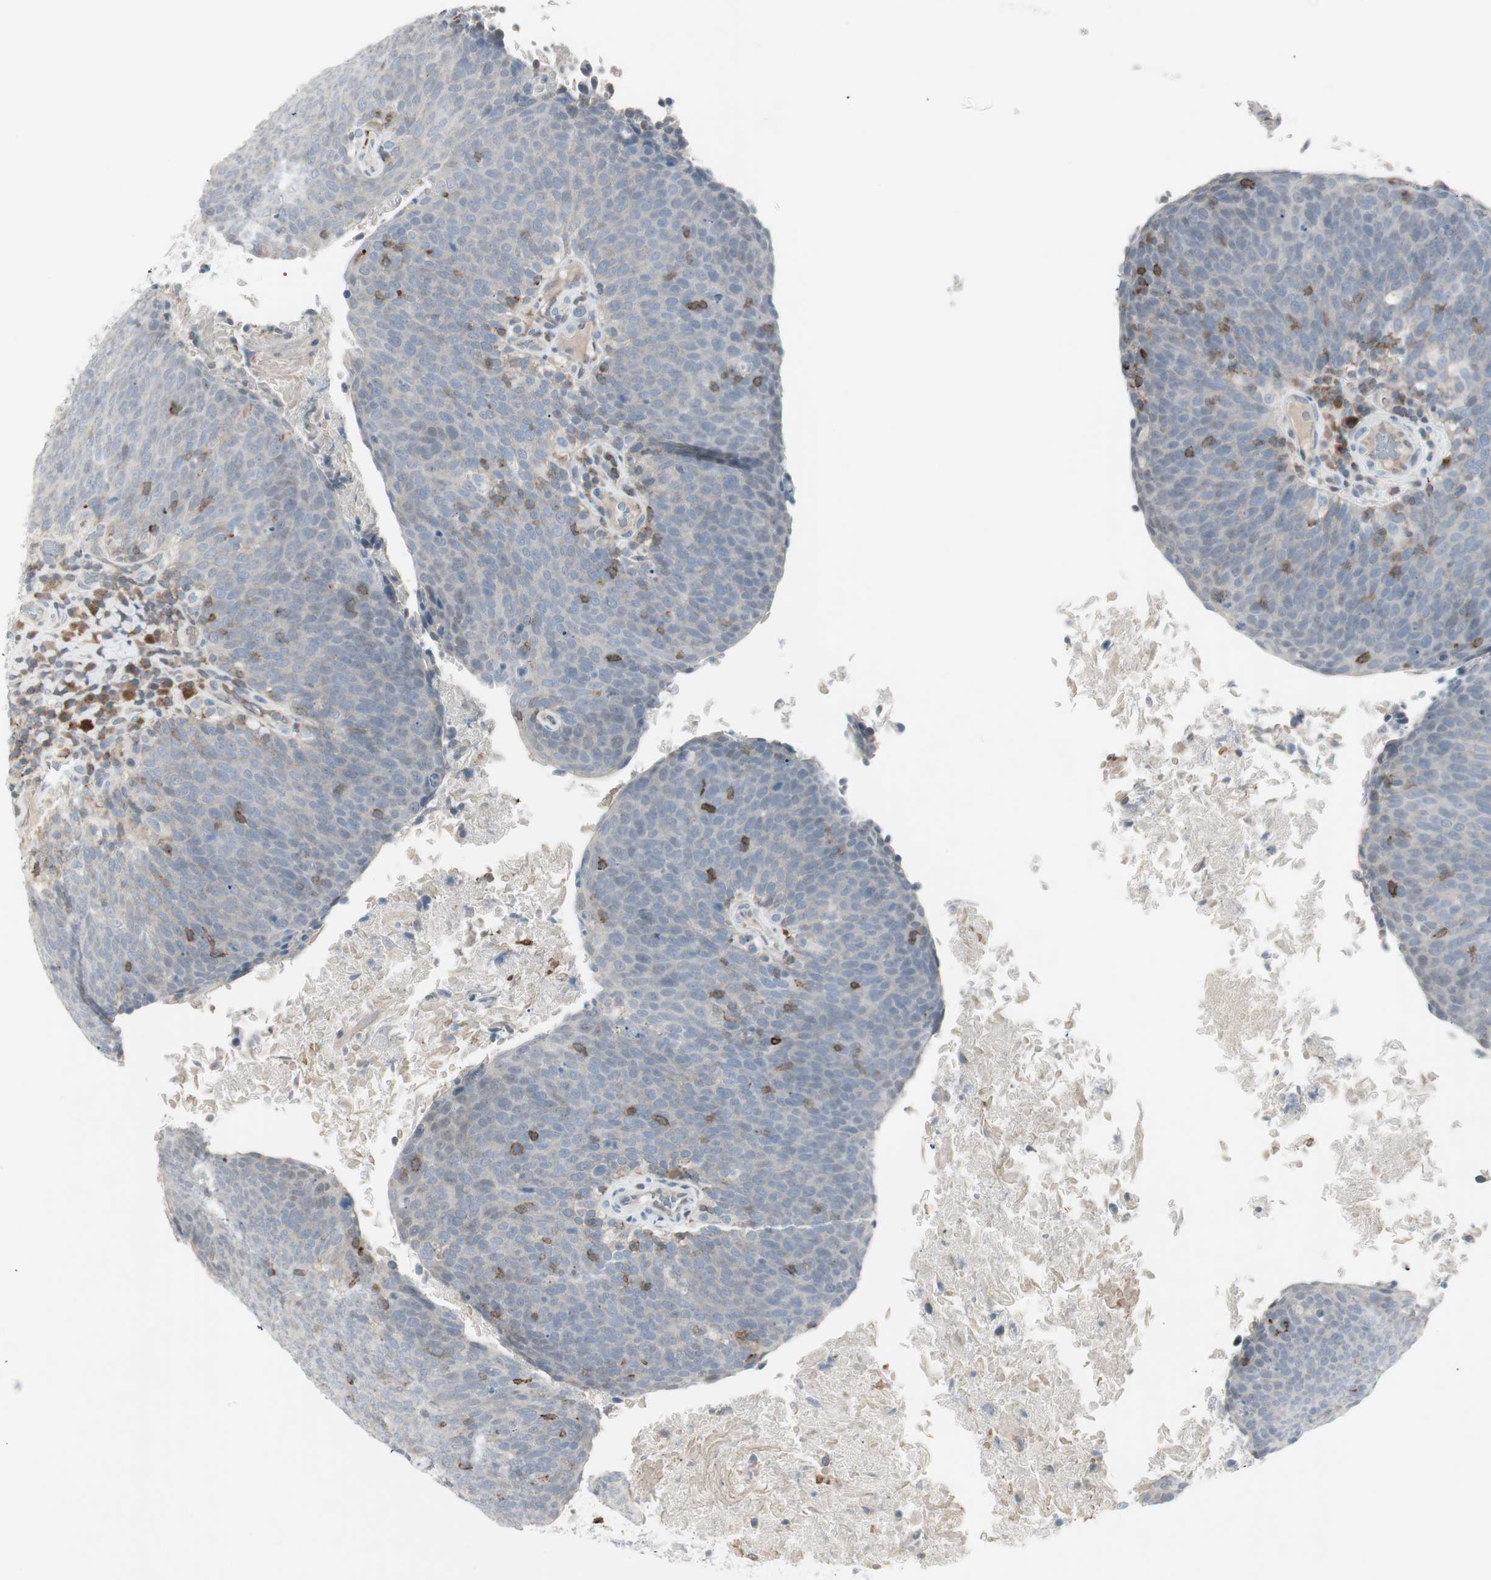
{"staining": {"intensity": "negative", "quantity": "none", "location": "none"}, "tissue": "head and neck cancer", "cell_type": "Tumor cells", "image_type": "cancer", "snomed": [{"axis": "morphology", "description": "Squamous cell carcinoma, NOS"}, {"axis": "morphology", "description": "Squamous cell carcinoma, metastatic, NOS"}, {"axis": "topography", "description": "Lymph node"}, {"axis": "topography", "description": "Head-Neck"}], "caption": "Tumor cells show no significant protein staining in head and neck squamous cell carcinoma.", "gene": "MAP4K4", "patient": {"sex": "male", "age": 62}}